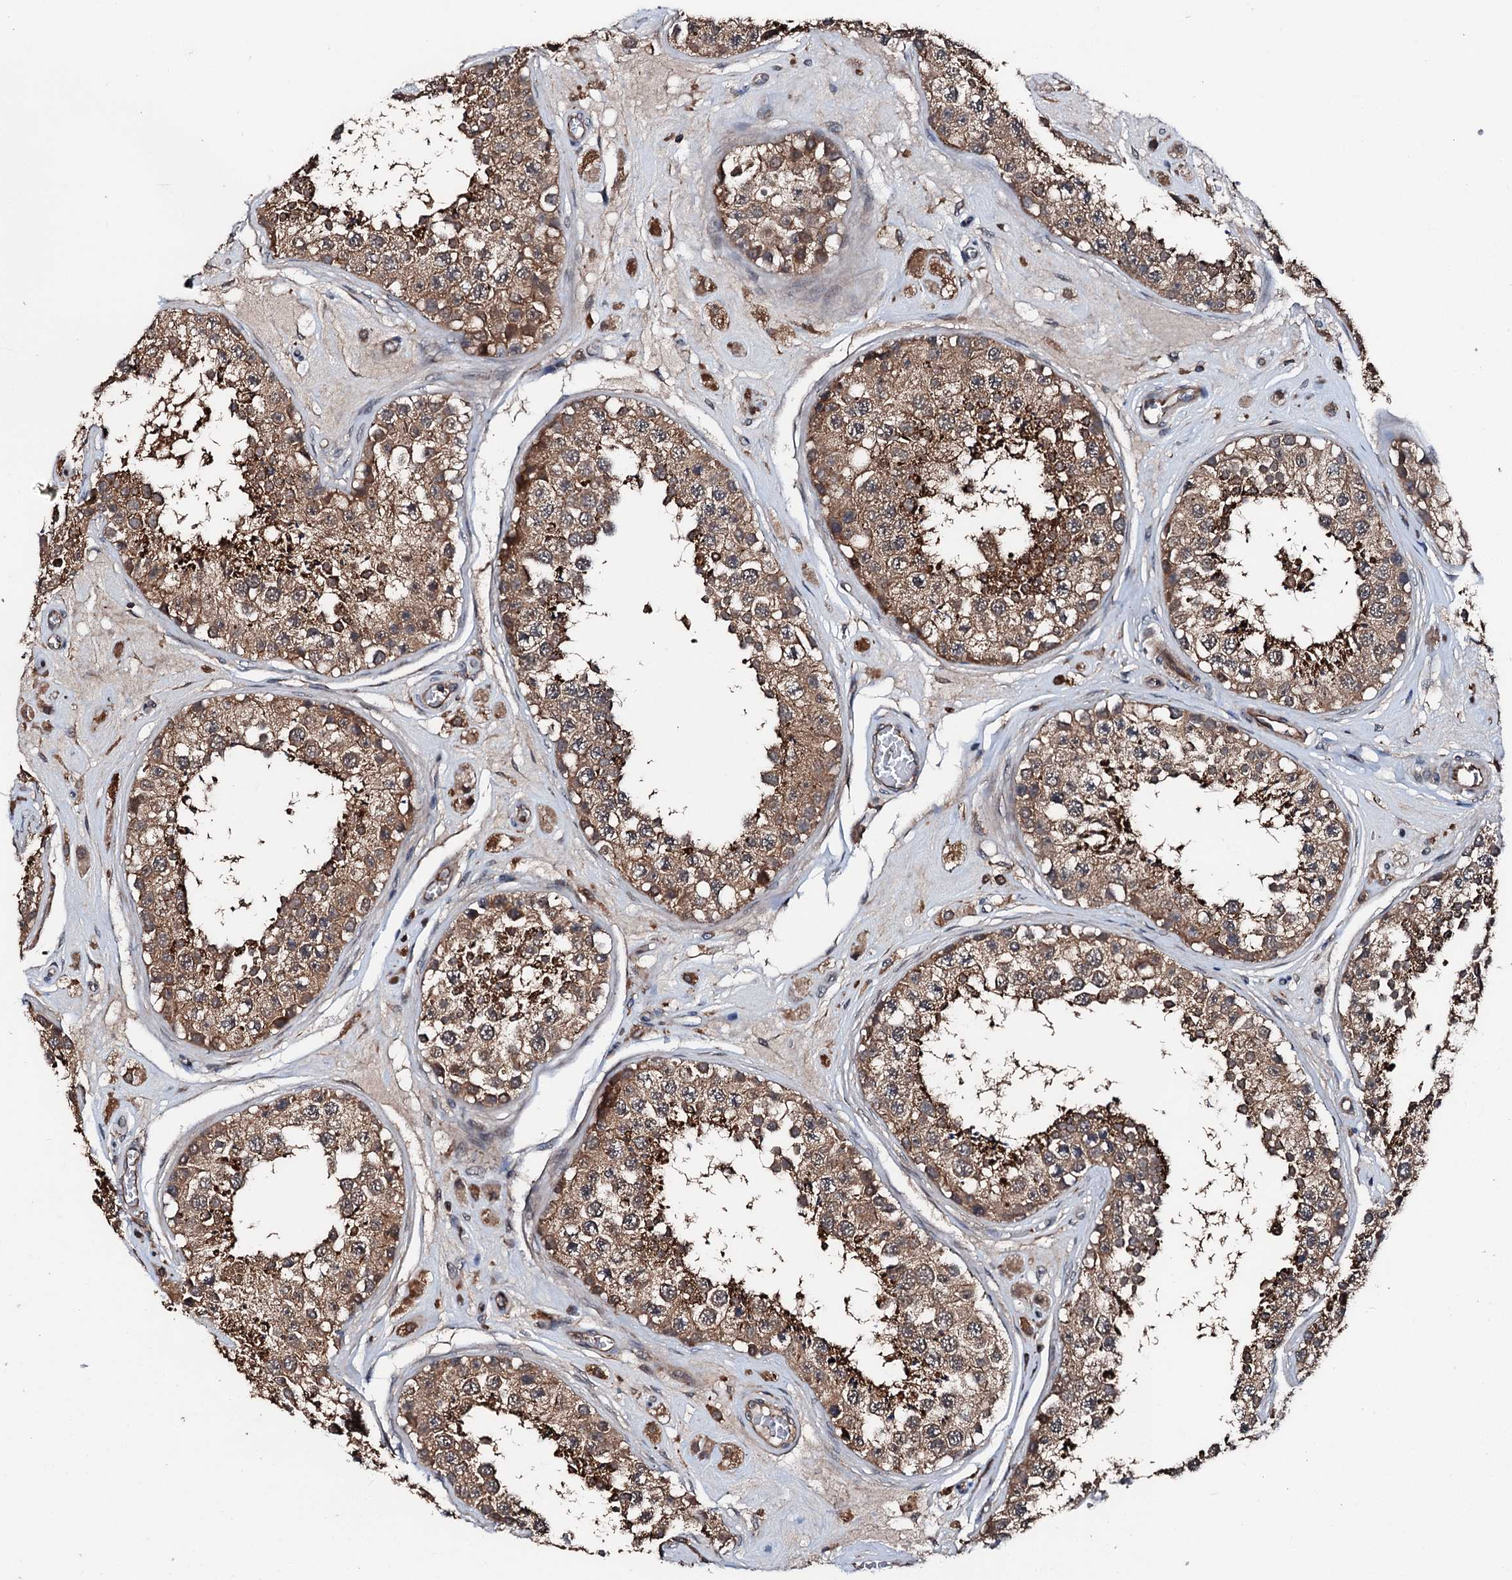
{"staining": {"intensity": "strong", "quantity": ">75%", "location": "cytoplasmic/membranous"}, "tissue": "testis", "cell_type": "Cells in seminiferous ducts", "image_type": "normal", "snomed": [{"axis": "morphology", "description": "Normal tissue, NOS"}, {"axis": "topography", "description": "Testis"}], "caption": "Strong cytoplasmic/membranous staining is appreciated in about >75% of cells in seminiferous ducts in benign testis.", "gene": "FGD4", "patient": {"sex": "male", "age": 25}}